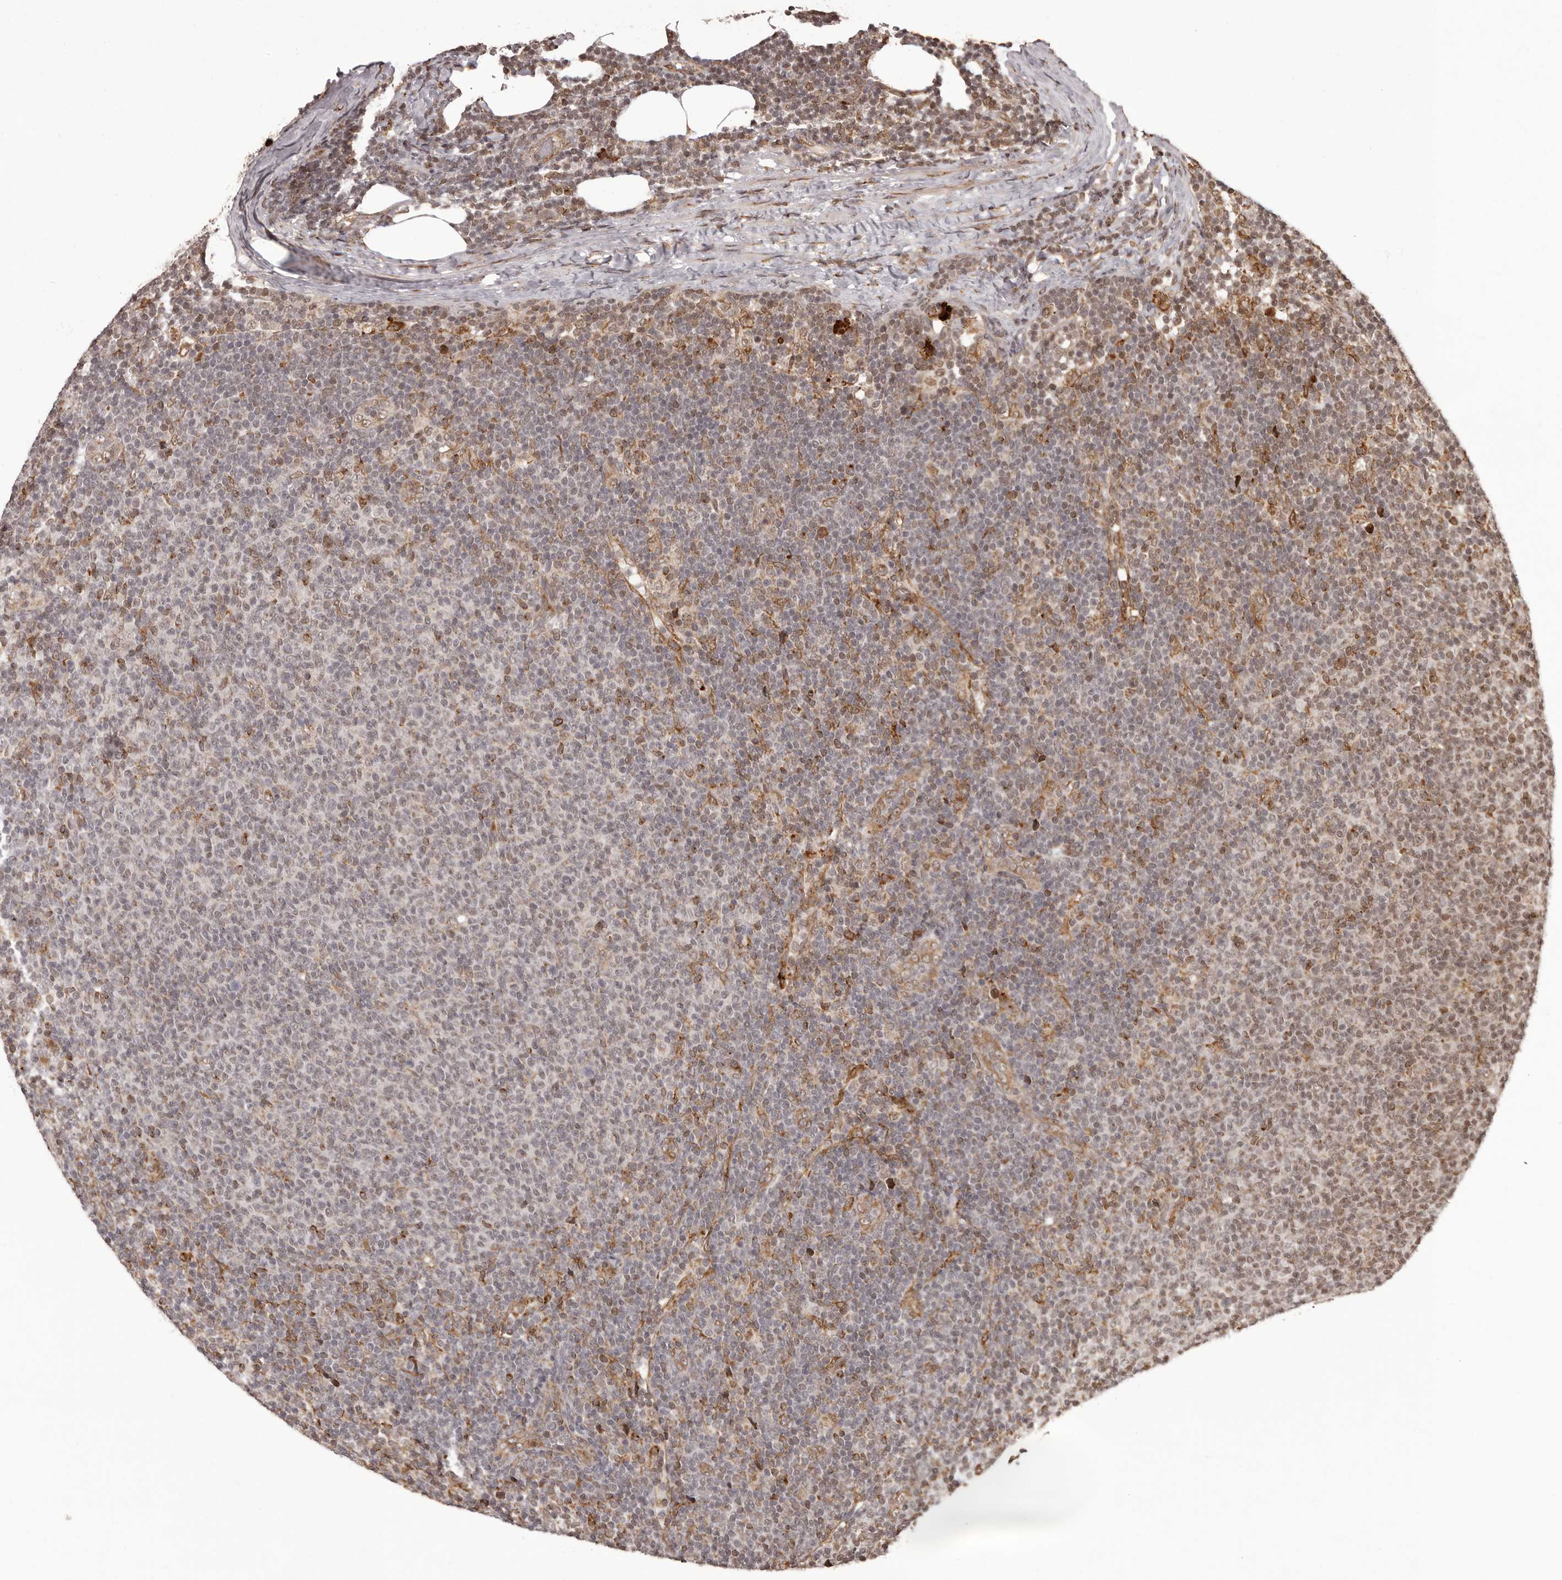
{"staining": {"intensity": "moderate", "quantity": "<25%", "location": "nuclear"}, "tissue": "lymphoma", "cell_type": "Tumor cells", "image_type": "cancer", "snomed": [{"axis": "morphology", "description": "Malignant lymphoma, non-Hodgkin's type, Low grade"}, {"axis": "topography", "description": "Lymph node"}], "caption": "An immunohistochemistry (IHC) histopathology image of neoplastic tissue is shown. Protein staining in brown highlights moderate nuclear positivity in low-grade malignant lymphoma, non-Hodgkin's type within tumor cells.", "gene": "IL32", "patient": {"sex": "male", "age": 66}}